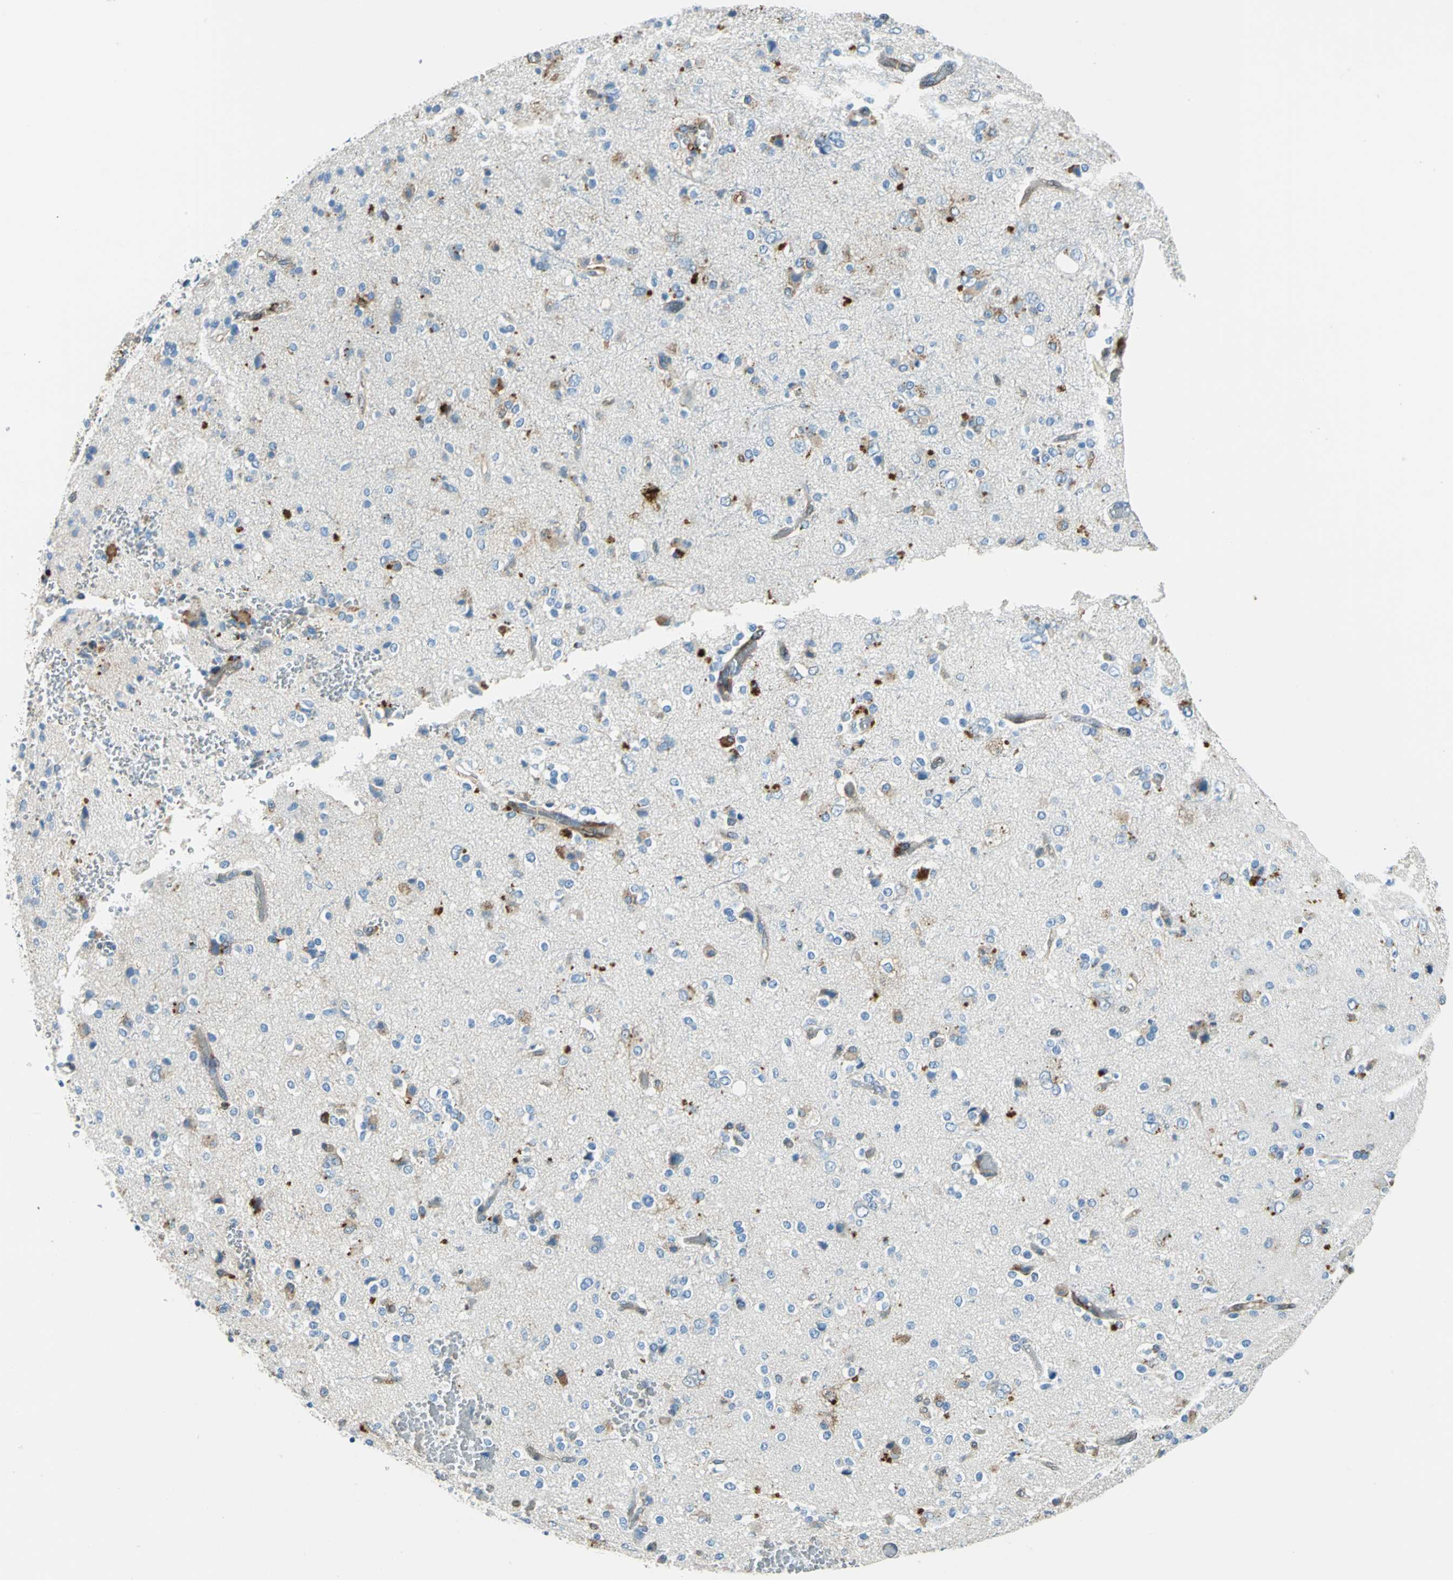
{"staining": {"intensity": "weak", "quantity": "<25%", "location": "cytoplasmic/membranous"}, "tissue": "glioma", "cell_type": "Tumor cells", "image_type": "cancer", "snomed": [{"axis": "morphology", "description": "Glioma, malignant, High grade"}, {"axis": "topography", "description": "Brain"}], "caption": "High magnification brightfield microscopy of malignant glioma (high-grade) stained with DAB (brown) and counterstained with hematoxylin (blue): tumor cells show no significant staining.", "gene": "HSPB1", "patient": {"sex": "male", "age": 47}}